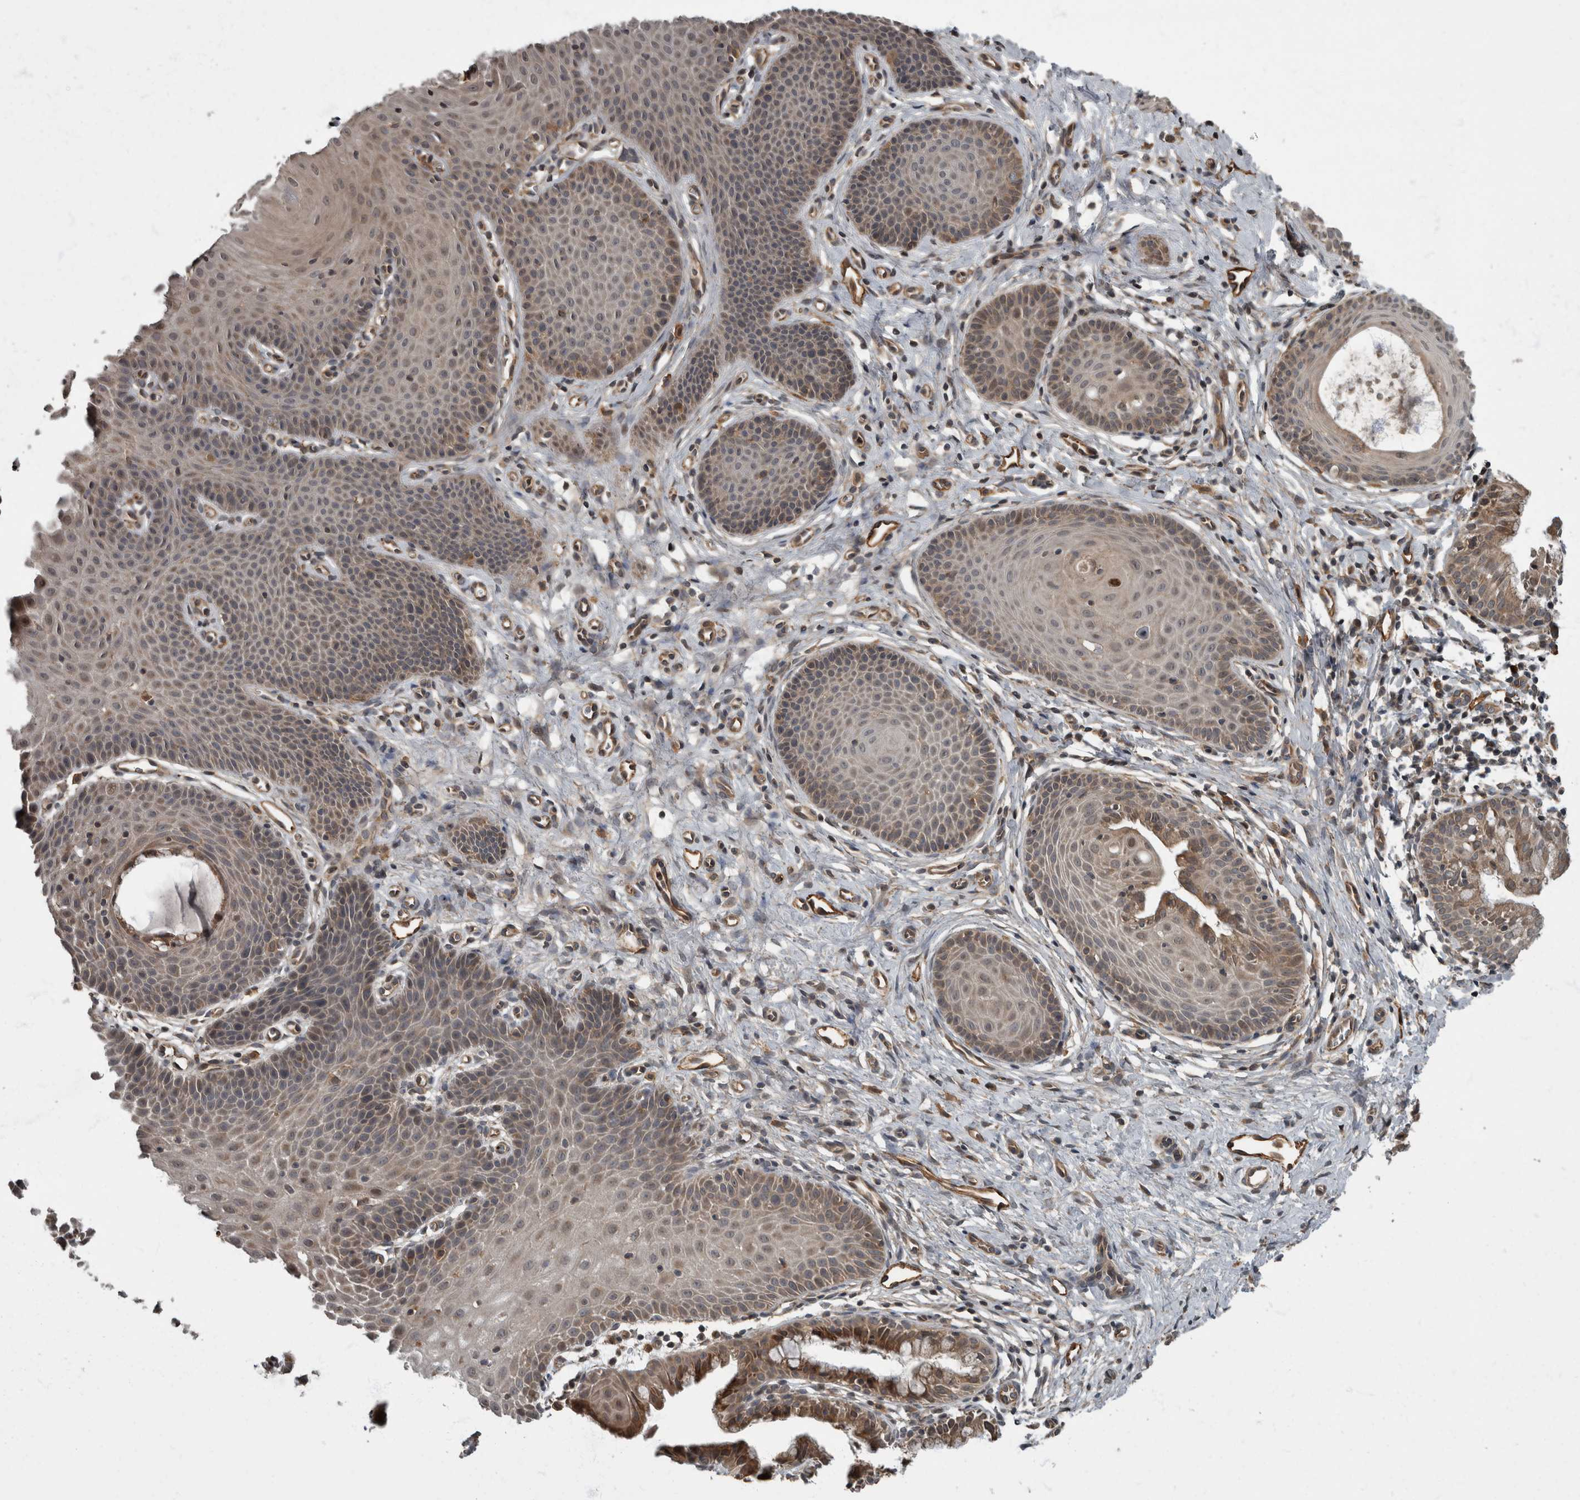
{"staining": {"intensity": "moderate", "quantity": "25%-75%", "location": "cytoplasmic/membranous"}, "tissue": "cervix", "cell_type": "Glandular cells", "image_type": "normal", "snomed": [{"axis": "morphology", "description": "Normal tissue, NOS"}, {"axis": "topography", "description": "Cervix"}], "caption": "Immunohistochemical staining of benign human cervix reveals 25%-75% levels of moderate cytoplasmic/membranous protein expression in about 25%-75% of glandular cells. The staining was performed using DAB (3,3'-diaminobenzidine), with brown indicating positive protein expression. Nuclei are stained blue with hematoxylin.", "gene": "VEGFD", "patient": {"sex": "female", "age": 36}}